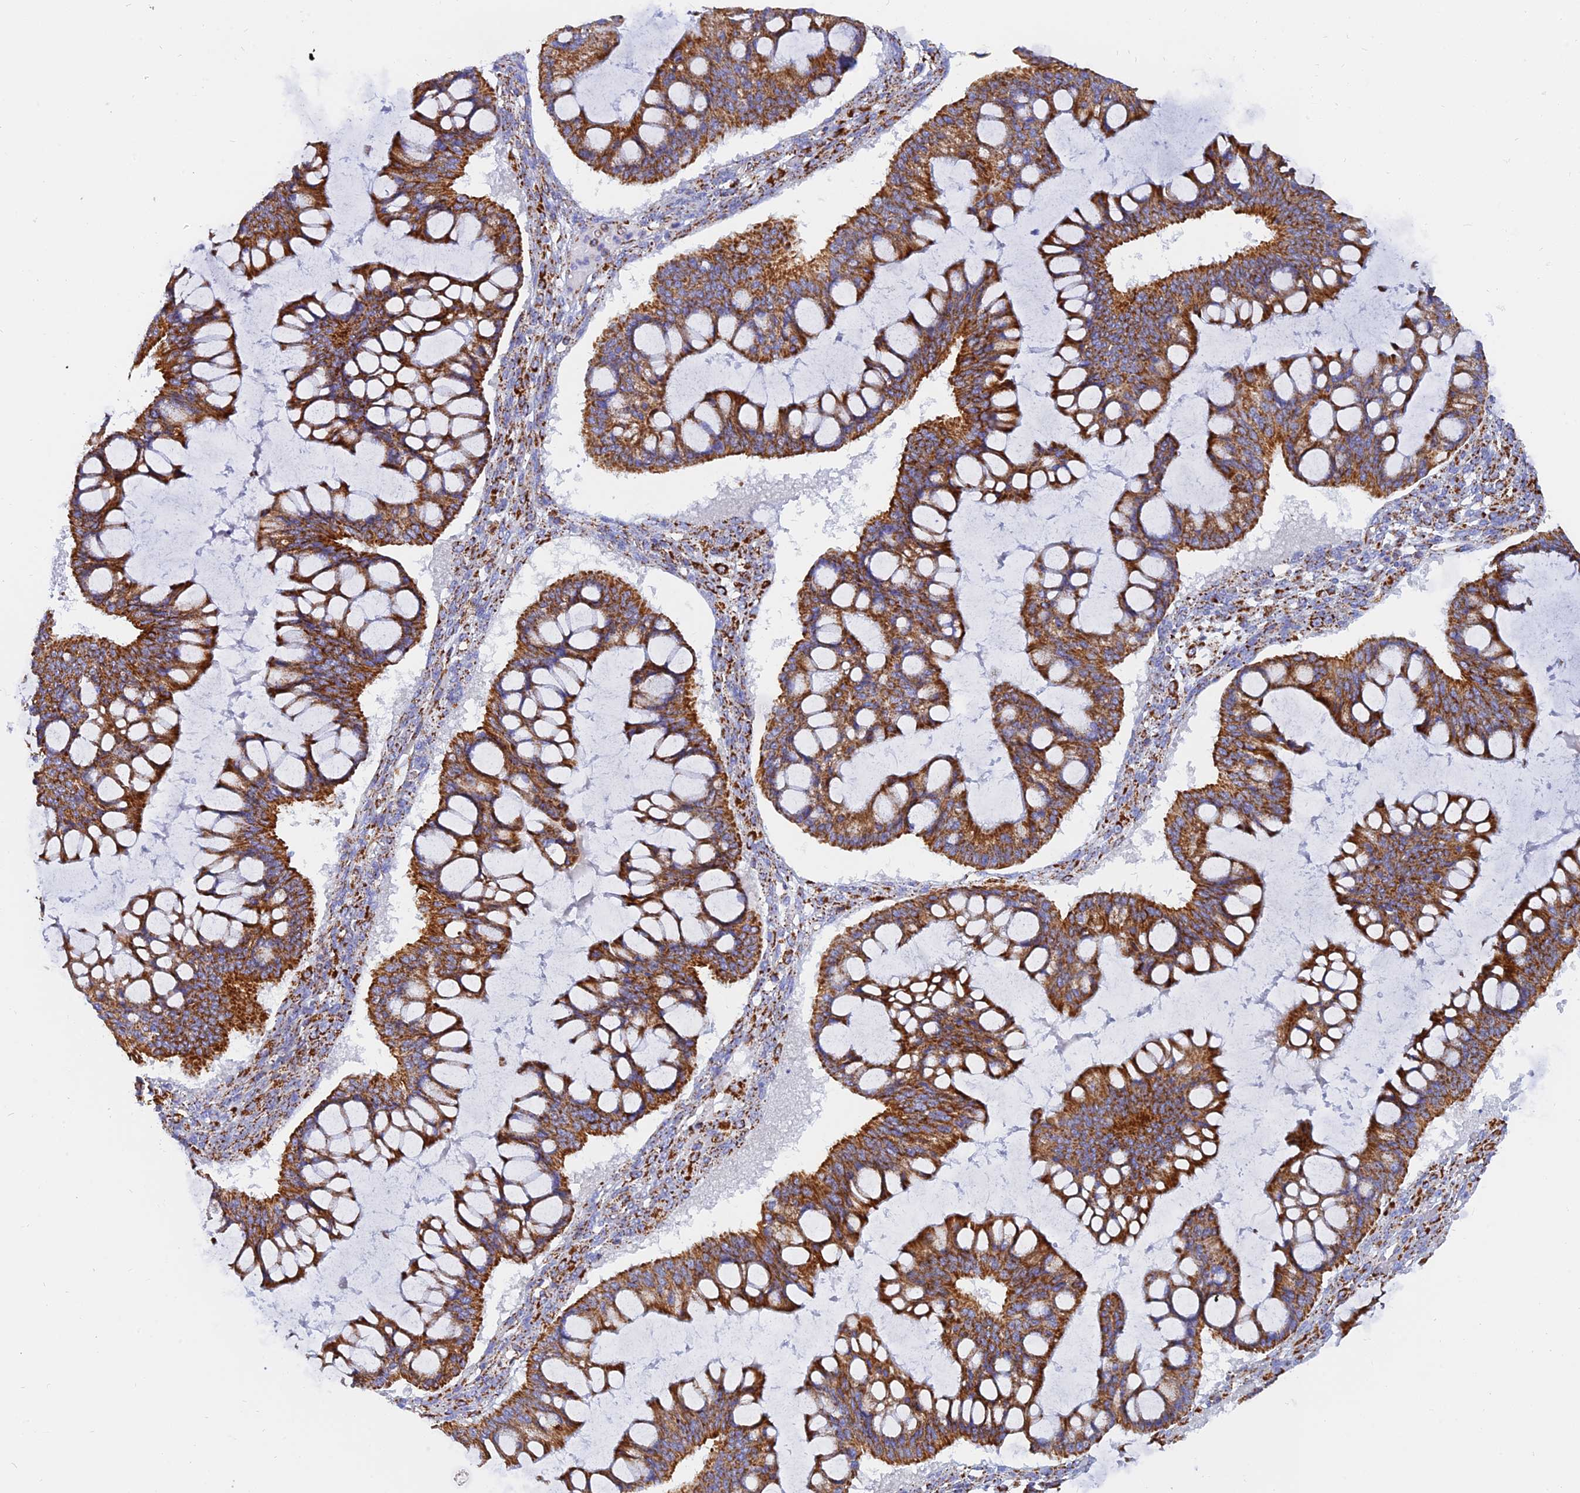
{"staining": {"intensity": "strong", "quantity": ">75%", "location": "cytoplasmic/membranous"}, "tissue": "ovarian cancer", "cell_type": "Tumor cells", "image_type": "cancer", "snomed": [{"axis": "morphology", "description": "Cystadenocarcinoma, mucinous, NOS"}, {"axis": "topography", "description": "Ovary"}], "caption": "Human ovarian cancer (mucinous cystadenocarcinoma) stained with a brown dye exhibits strong cytoplasmic/membranous positive staining in approximately >75% of tumor cells.", "gene": "NDUFB6", "patient": {"sex": "female", "age": 73}}